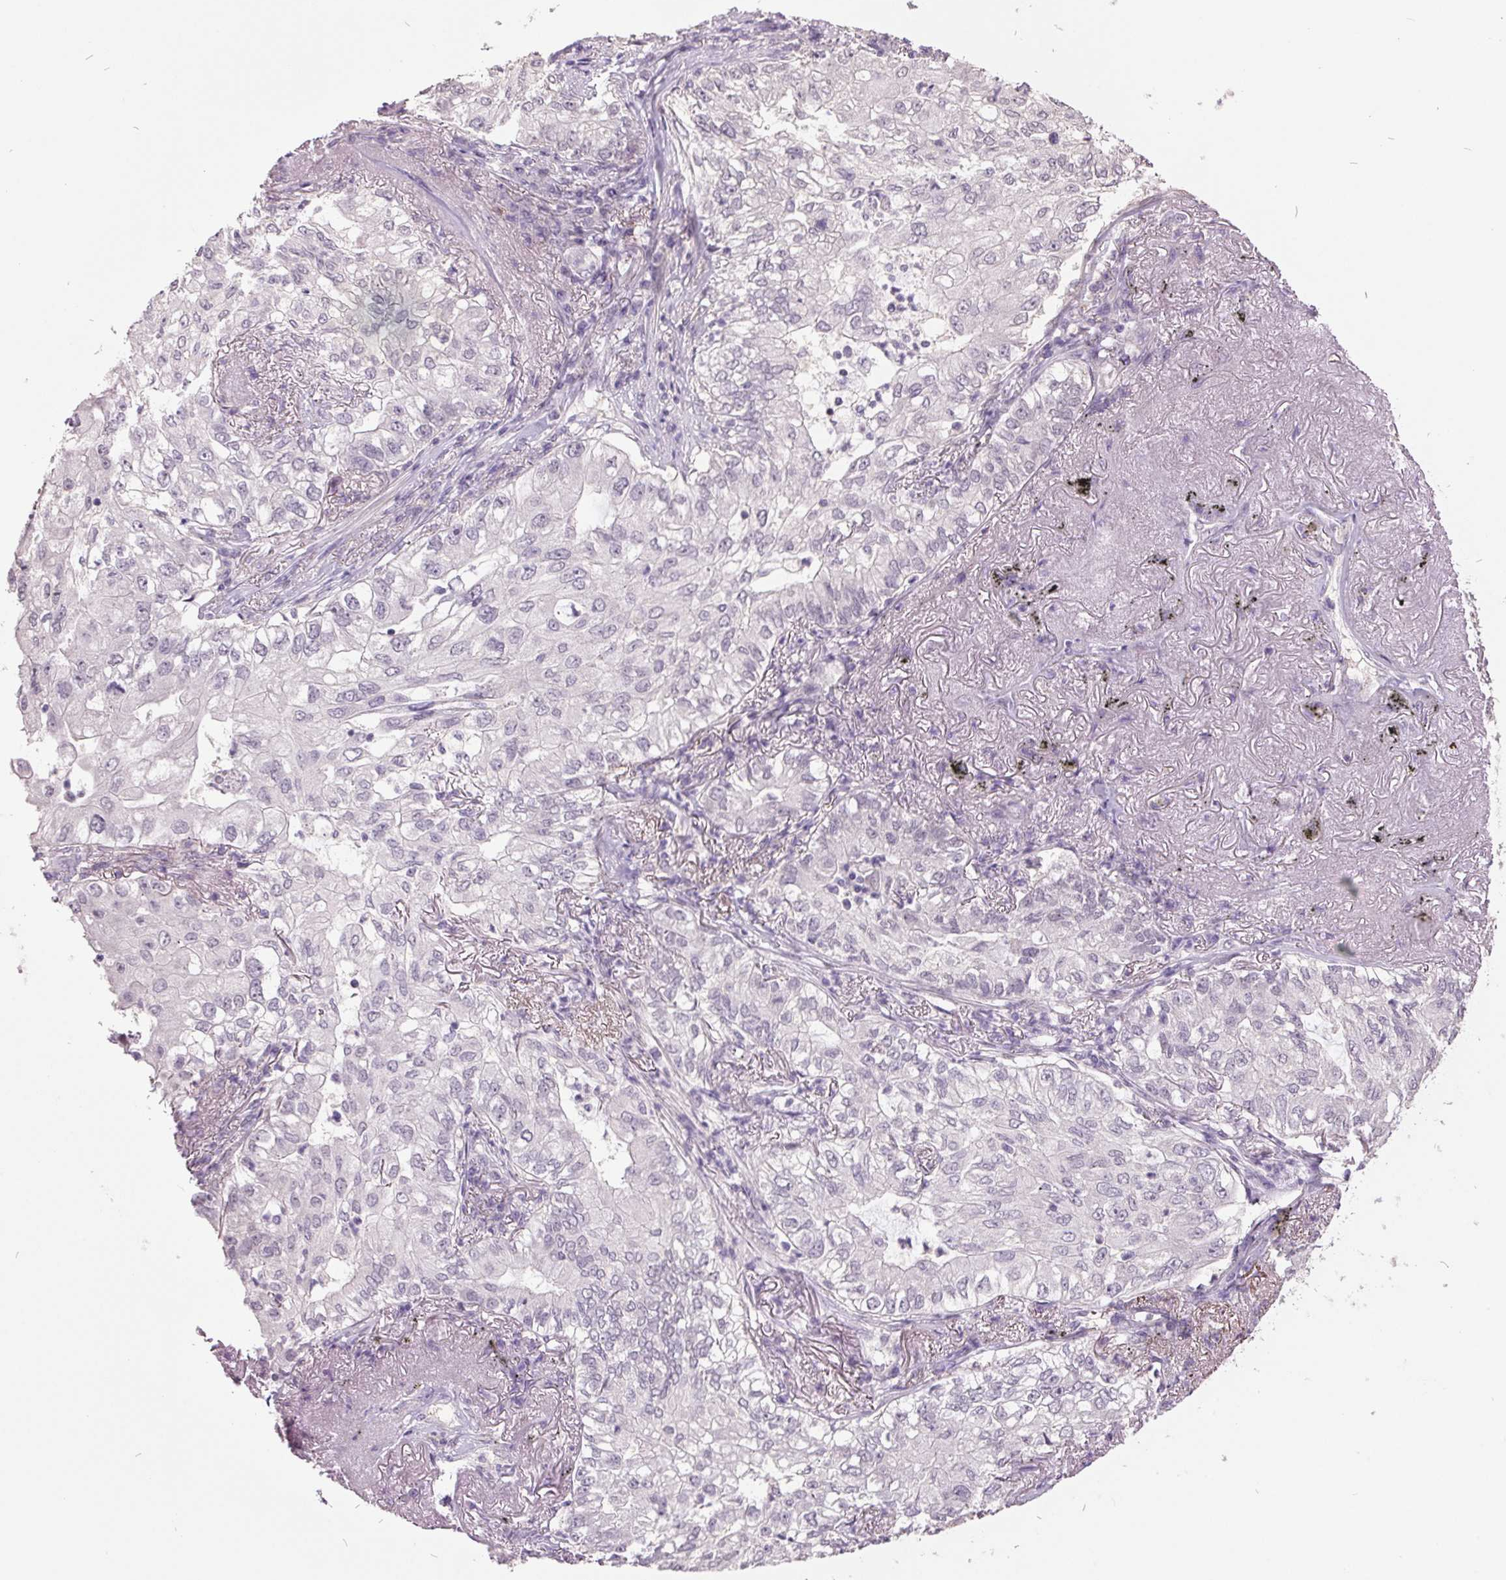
{"staining": {"intensity": "negative", "quantity": "none", "location": "none"}, "tissue": "lung cancer", "cell_type": "Tumor cells", "image_type": "cancer", "snomed": [{"axis": "morphology", "description": "Adenocarcinoma, NOS"}, {"axis": "topography", "description": "Lung"}], "caption": "Tumor cells are negative for protein expression in human lung adenocarcinoma. (Brightfield microscopy of DAB IHC at high magnification).", "gene": "C2orf16", "patient": {"sex": "female", "age": 73}}